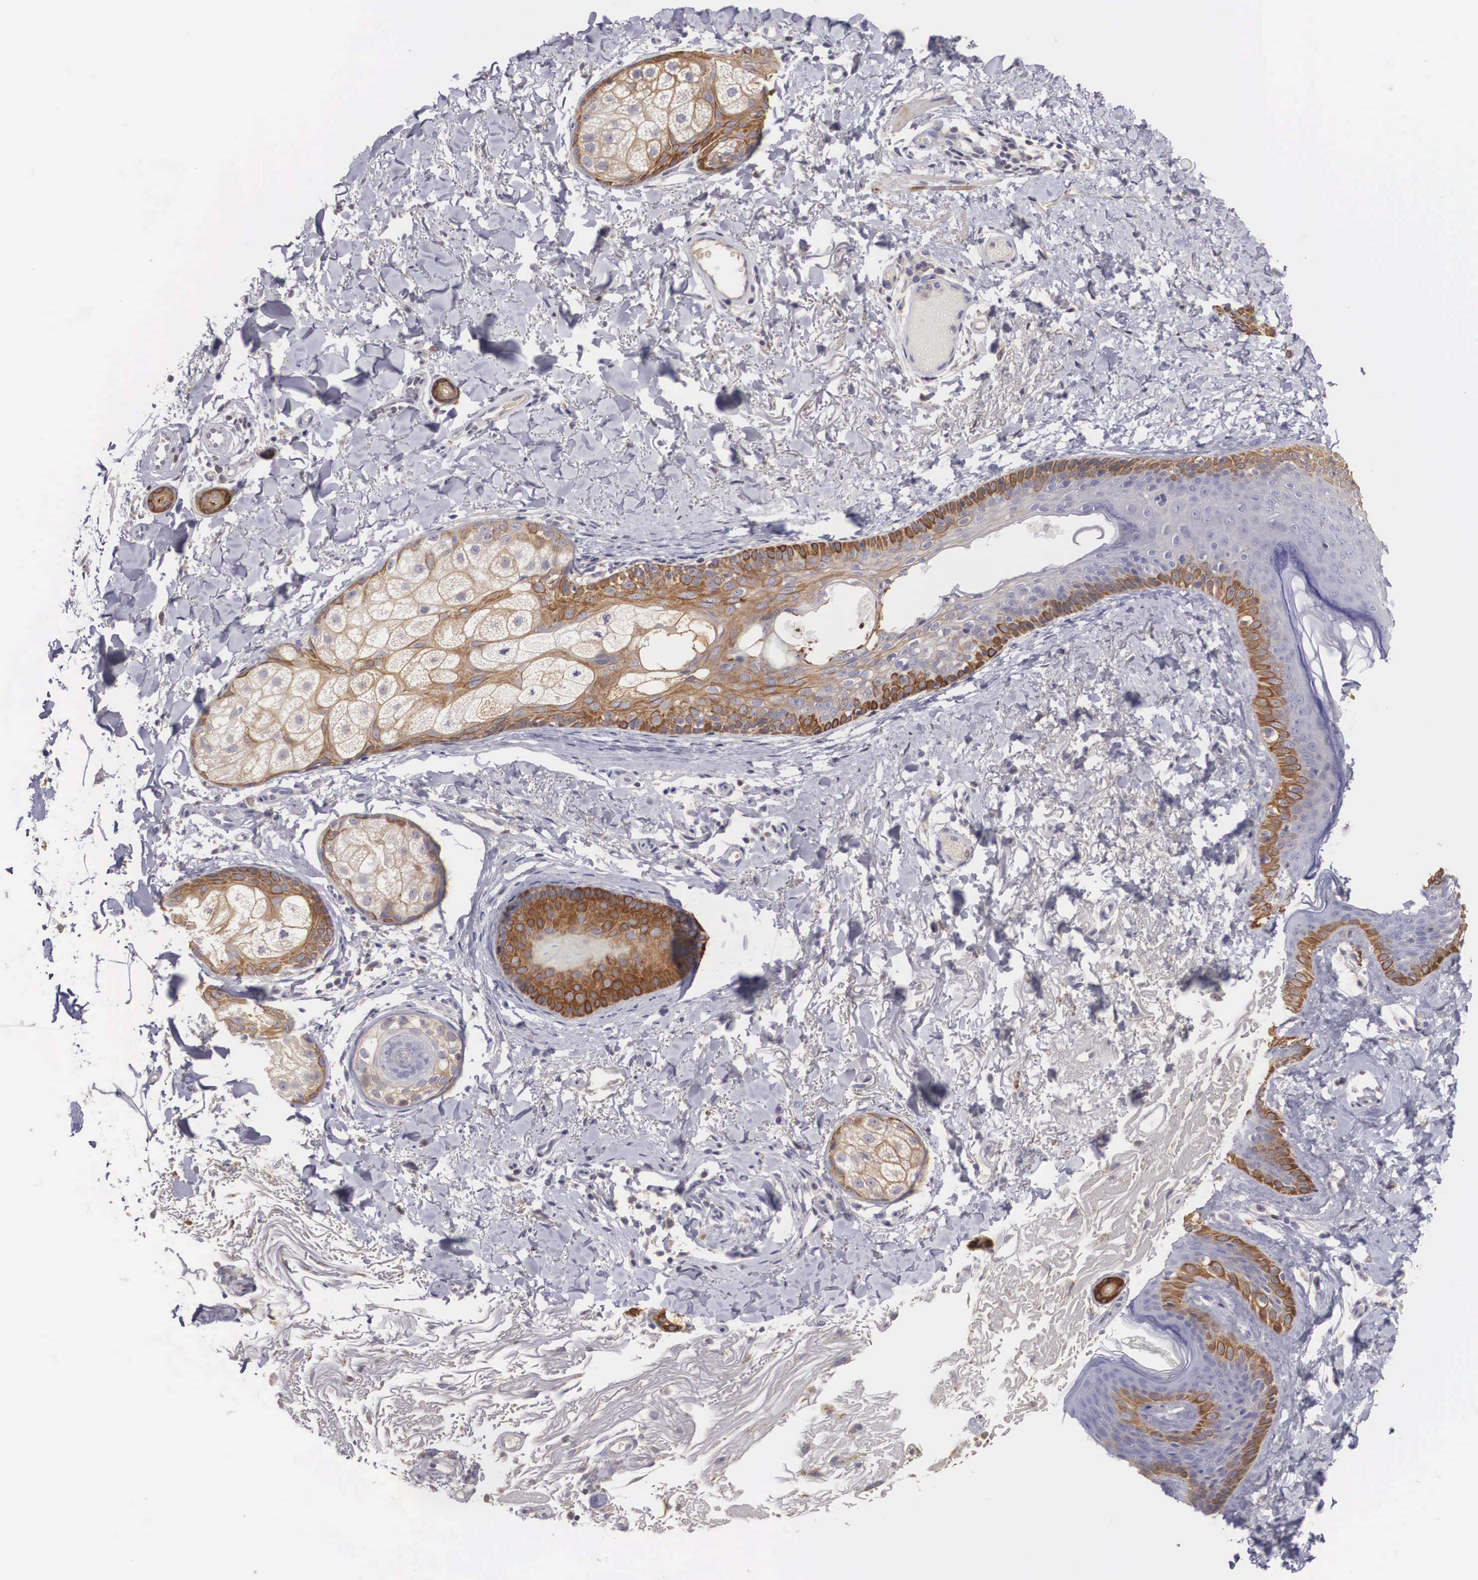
{"staining": {"intensity": "negative", "quantity": "none", "location": "none"}, "tissue": "skin", "cell_type": "Fibroblasts", "image_type": "normal", "snomed": [{"axis": "morphology", "description": "Normal tissue, NOS"}, {"axis": "morphology", "description": "Neoplasm, benign, NOS"}, {"axis": "topography", "description": "Skin"}], "caption": "Immunohistochemistry micrograph of benign human skin stained for a protein (brown), which shows no expression in fibroblasts.", "gene": "NREP", "patient": {"sex": "female", "age": 53}}